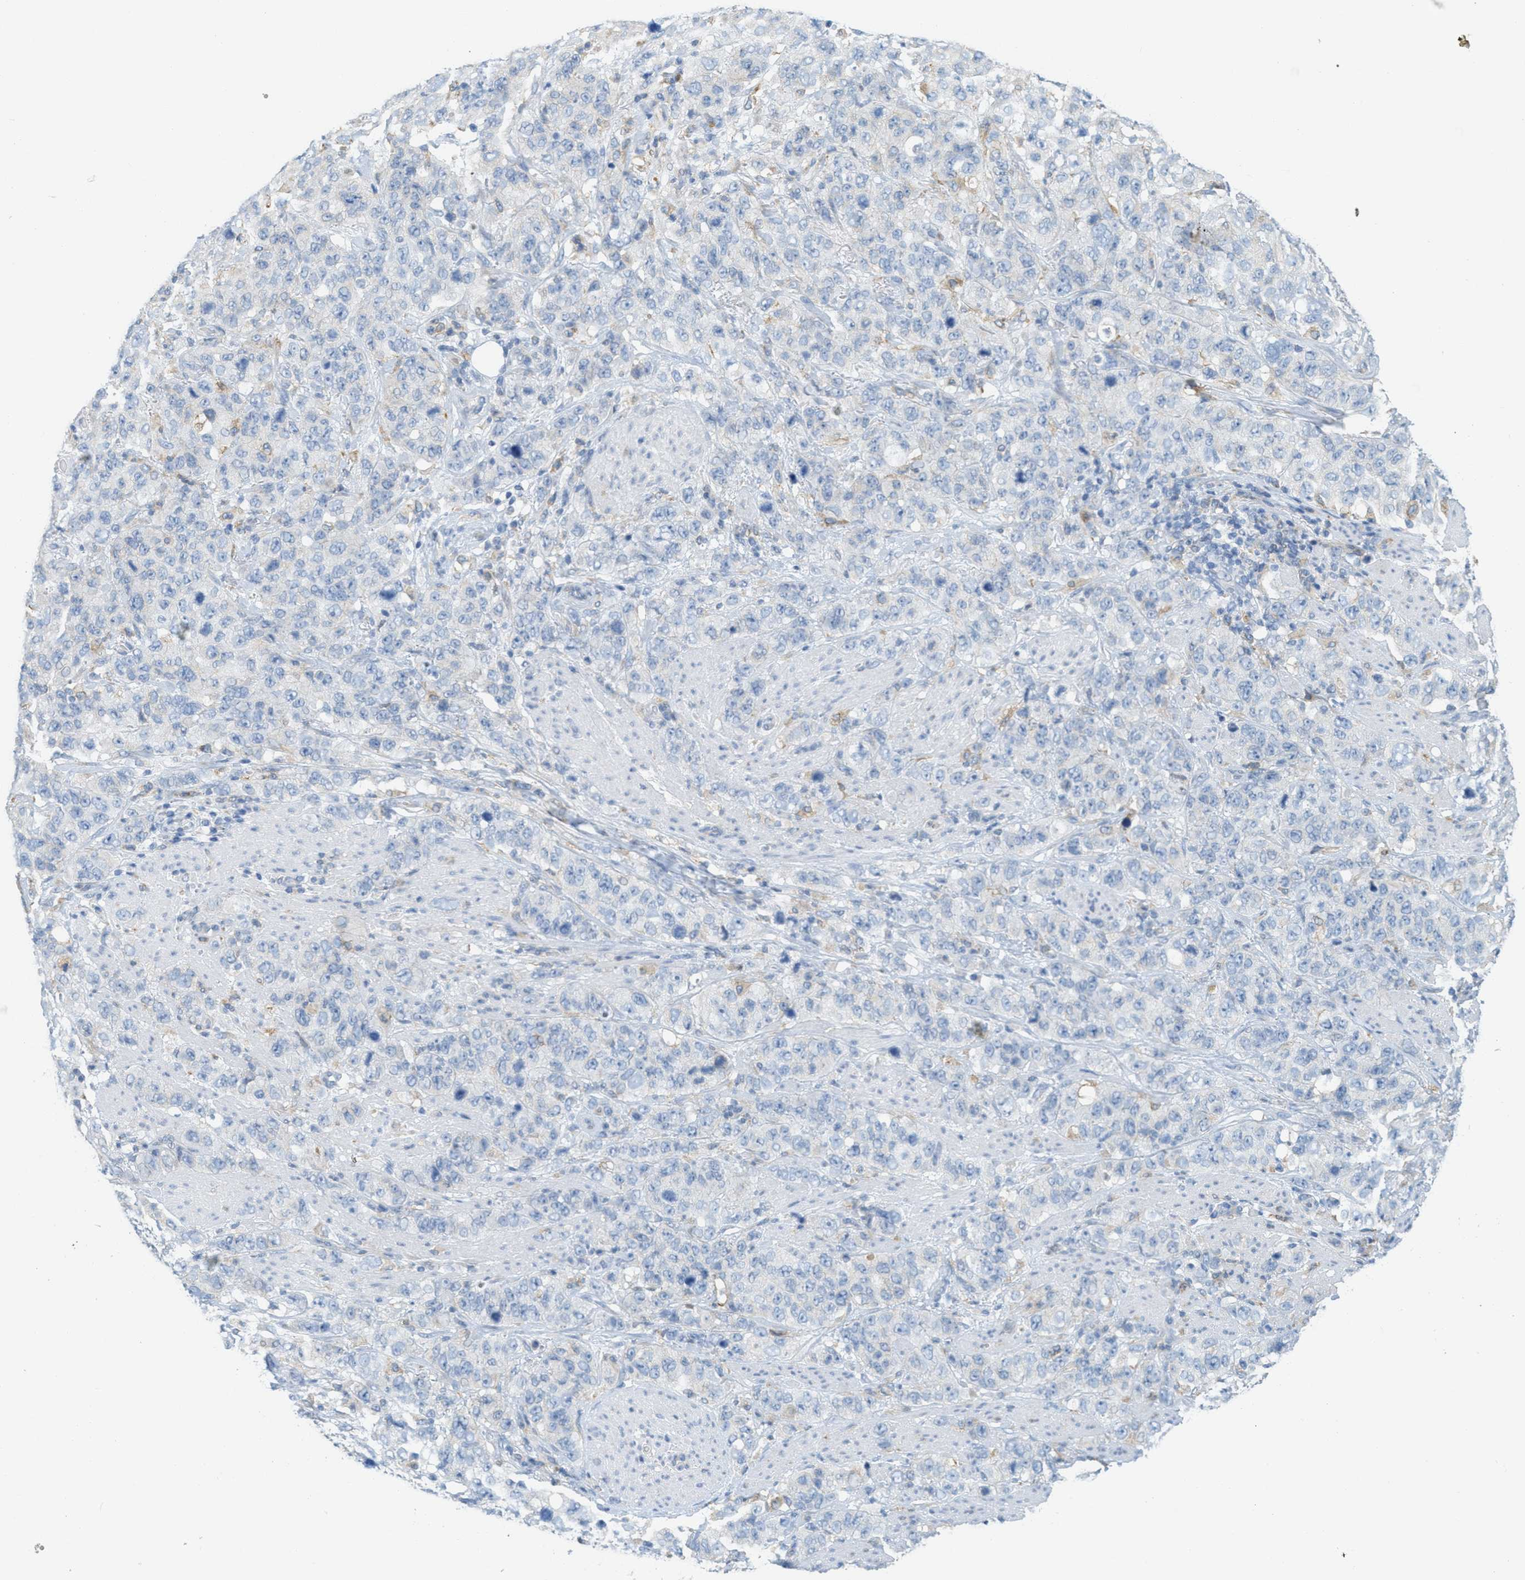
{"staining": {"intensity": "negative", "quantity": "none", "location": "none"}, "tissue": "stomach cancer", "cell_type": "Tumor cells", "image_type": "cancer", "snomed": [{"axis": "morphology", "description": "Adenocarcinoma, NOS"}, {"axis": "topography", "description": "Stomach"}], "caption": "Image shows no protein positivity in tumor cells of stomach adenocarcinoma tissue.", "gene": "TEX264", "patient": {"sex": "male", "age": 48}}